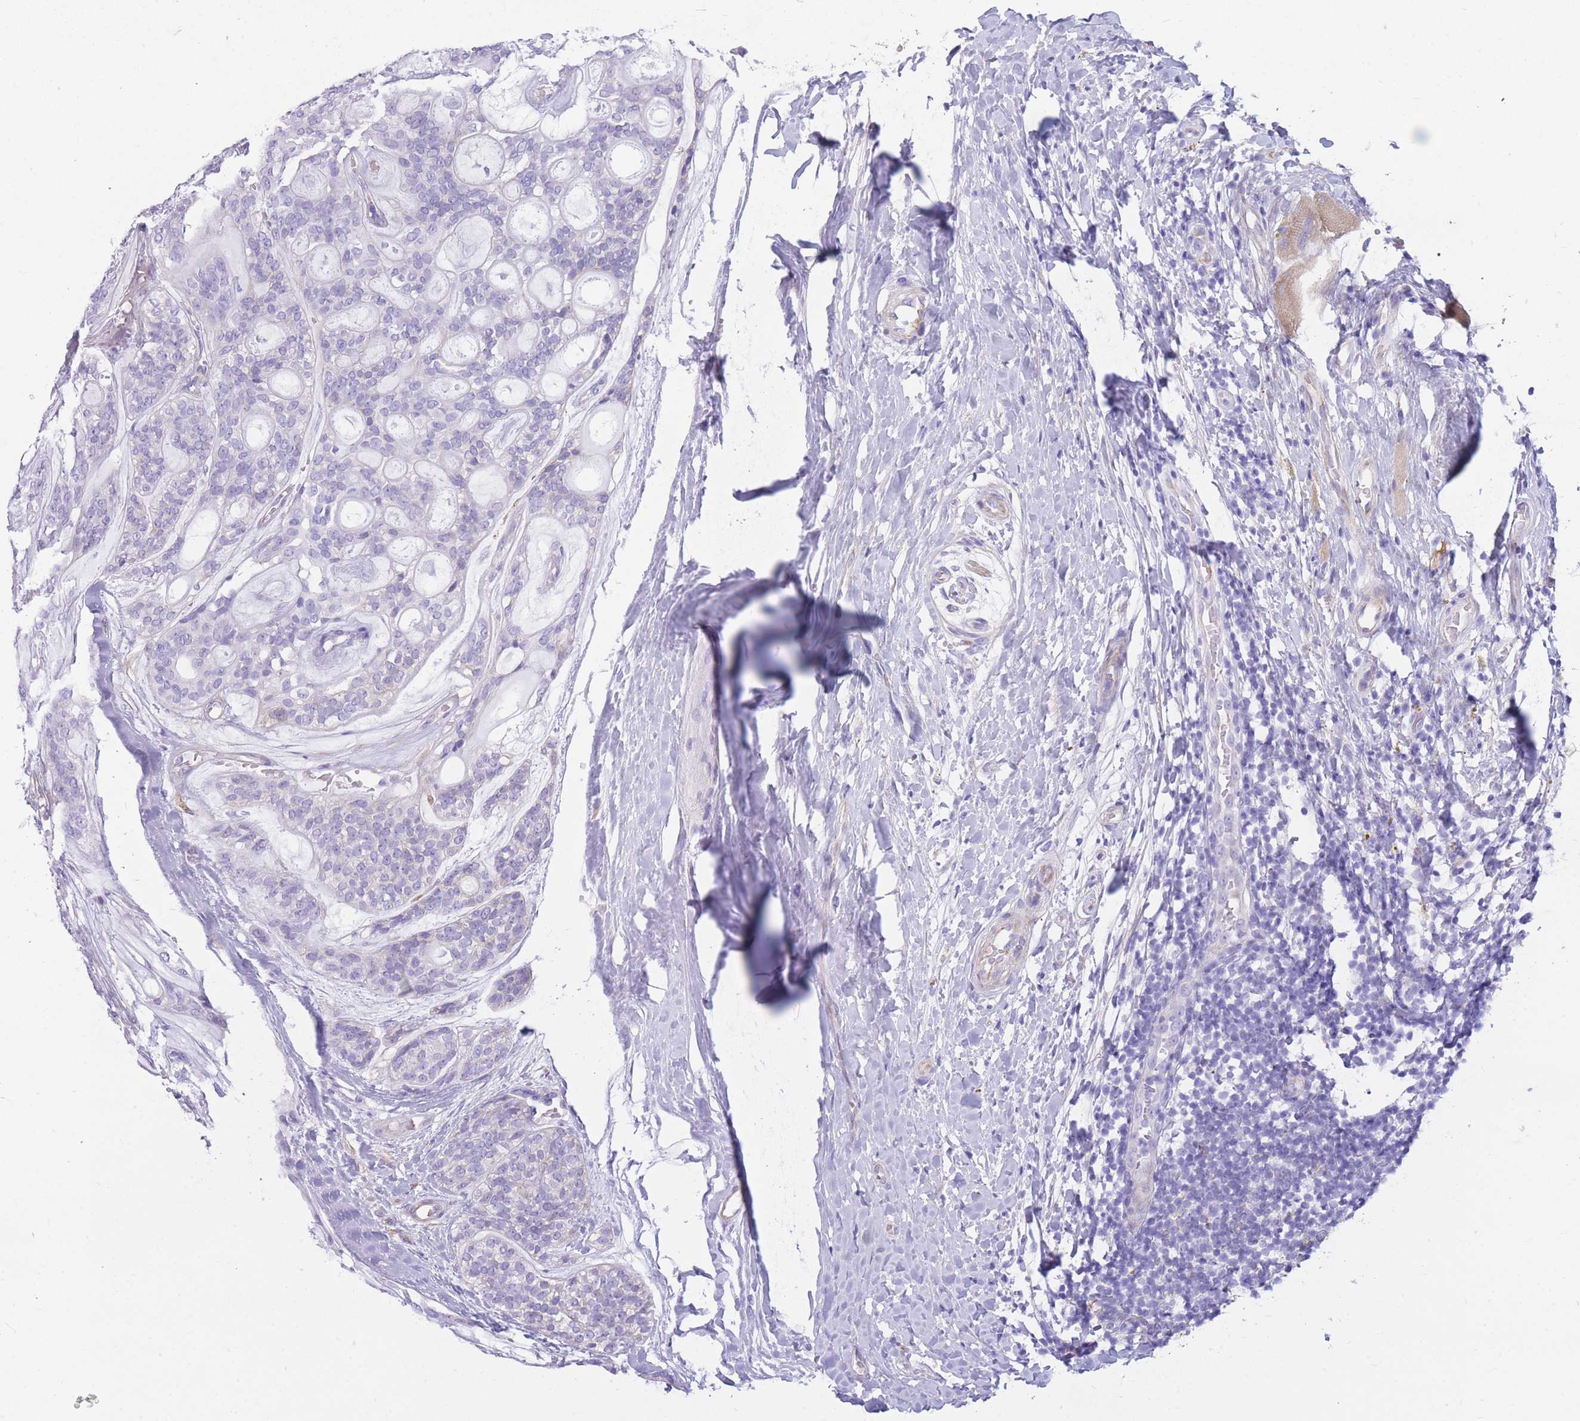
{"staining": {"intensity": "negative", "quantity": "none", "location": "none"}, "tissue": "head and neck cancer", "cell_type": "Tumor cells", "image_type": "cancer", "snomed": [{"axis": "morphology", "description": "Adenocarcinoma, NOS"}, {"axis": "topography", "description": "Head-Neck"}], "caption": "The image demonstrates no significant expression in tumor cells of head and neck cancer (adenocarcinoma).", "gene": "MTSS2", "patient": {"sex": "male", "age": 66}}